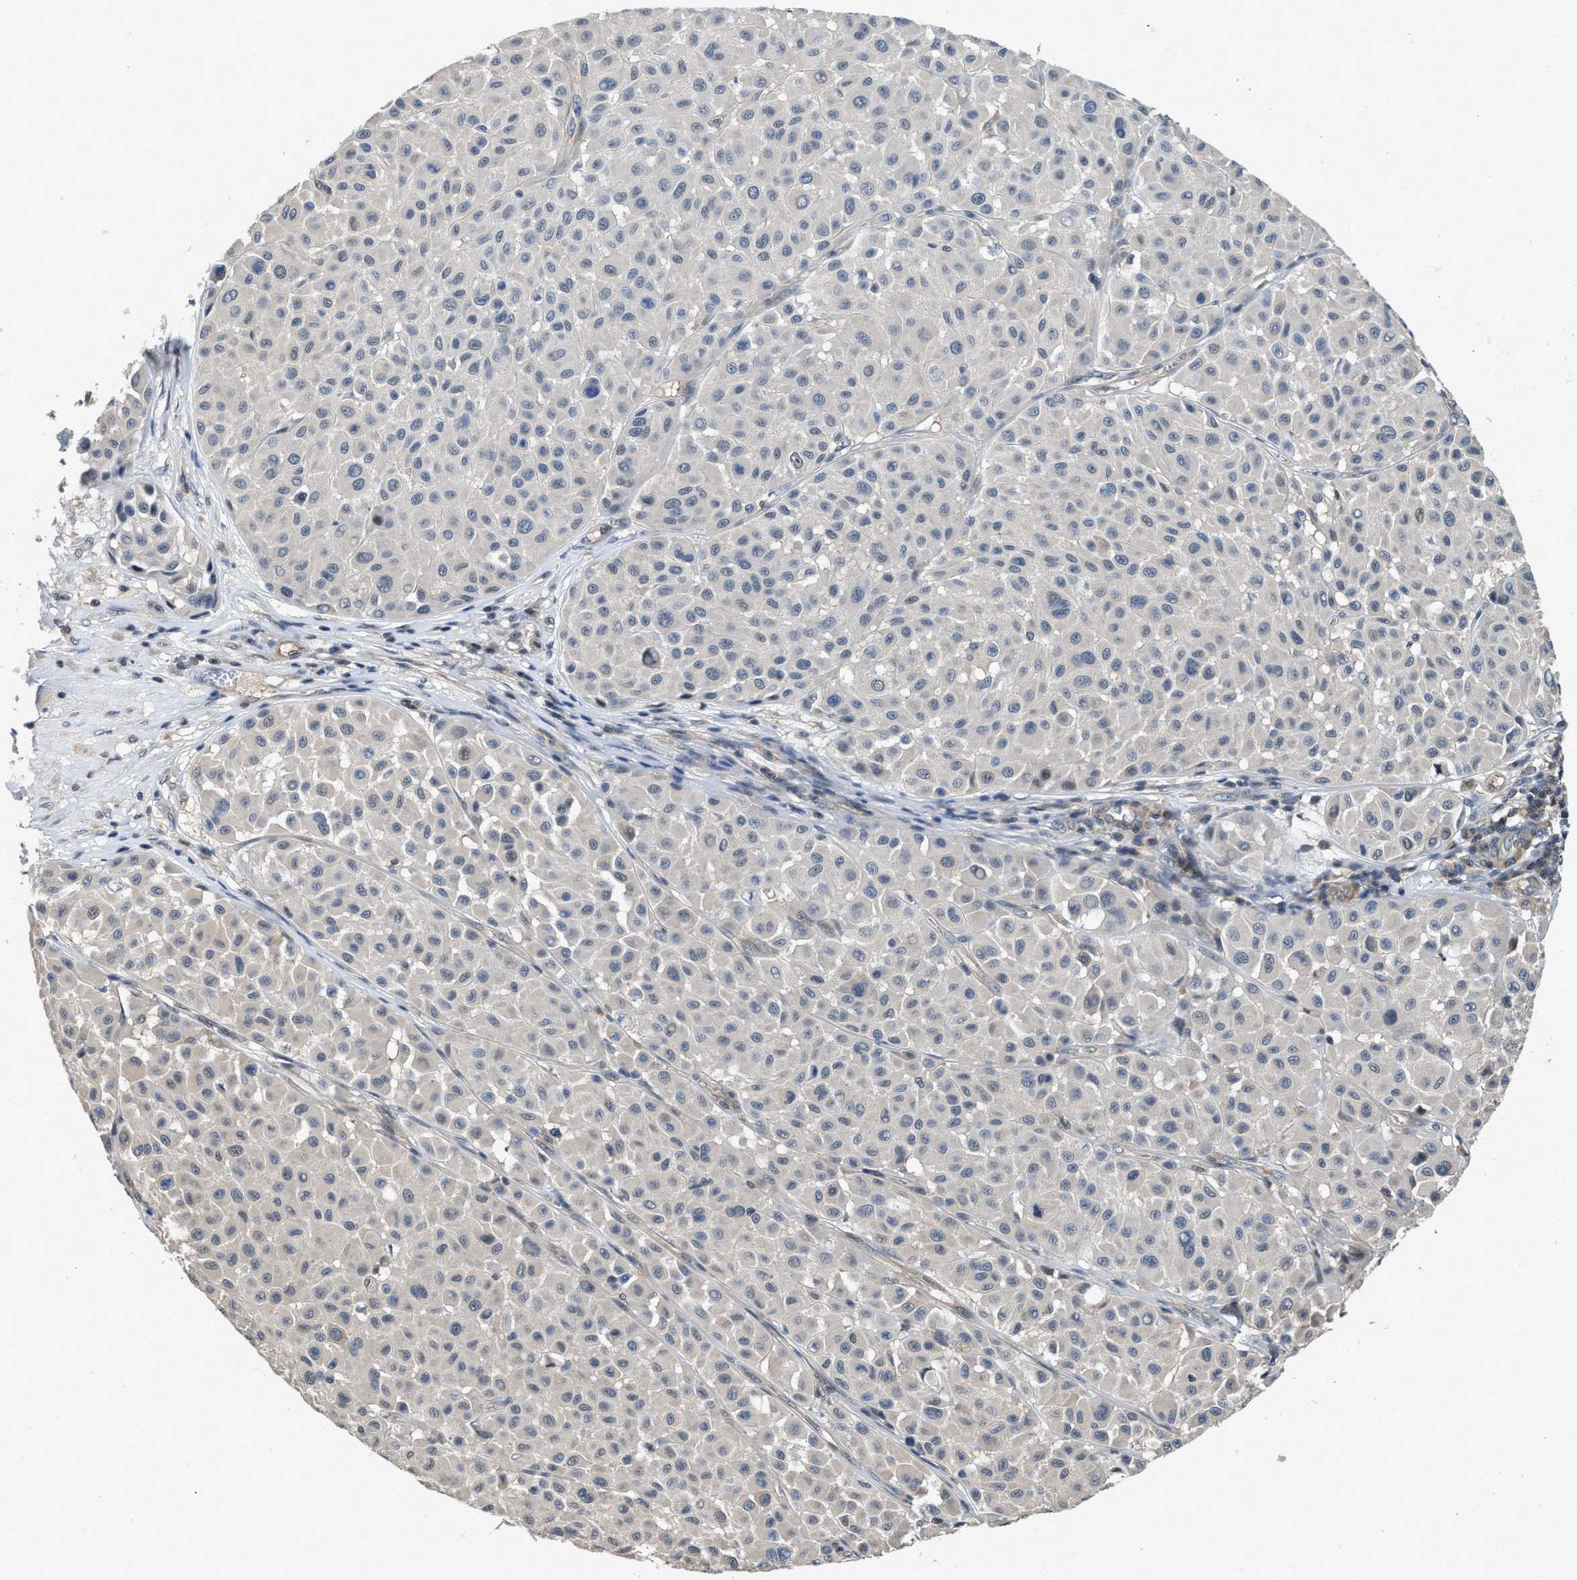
{"staining": {"intensity": "negative", "quantity": "none", "location": "none"}, "tissue": "melanoma", "cell_type": "Tumor cells", "image_type": "cancer", "snomed": [{"axis": "morphology", "description": "Malignant melanoma, Metastatic site"}, {"axis": "topography", "description": "Soft tissue"}], "caption": "An image of human melanoma is negative for staining in tumor cells.", "gene": "TES", "patient": {"sex": "male", "age": 41}}